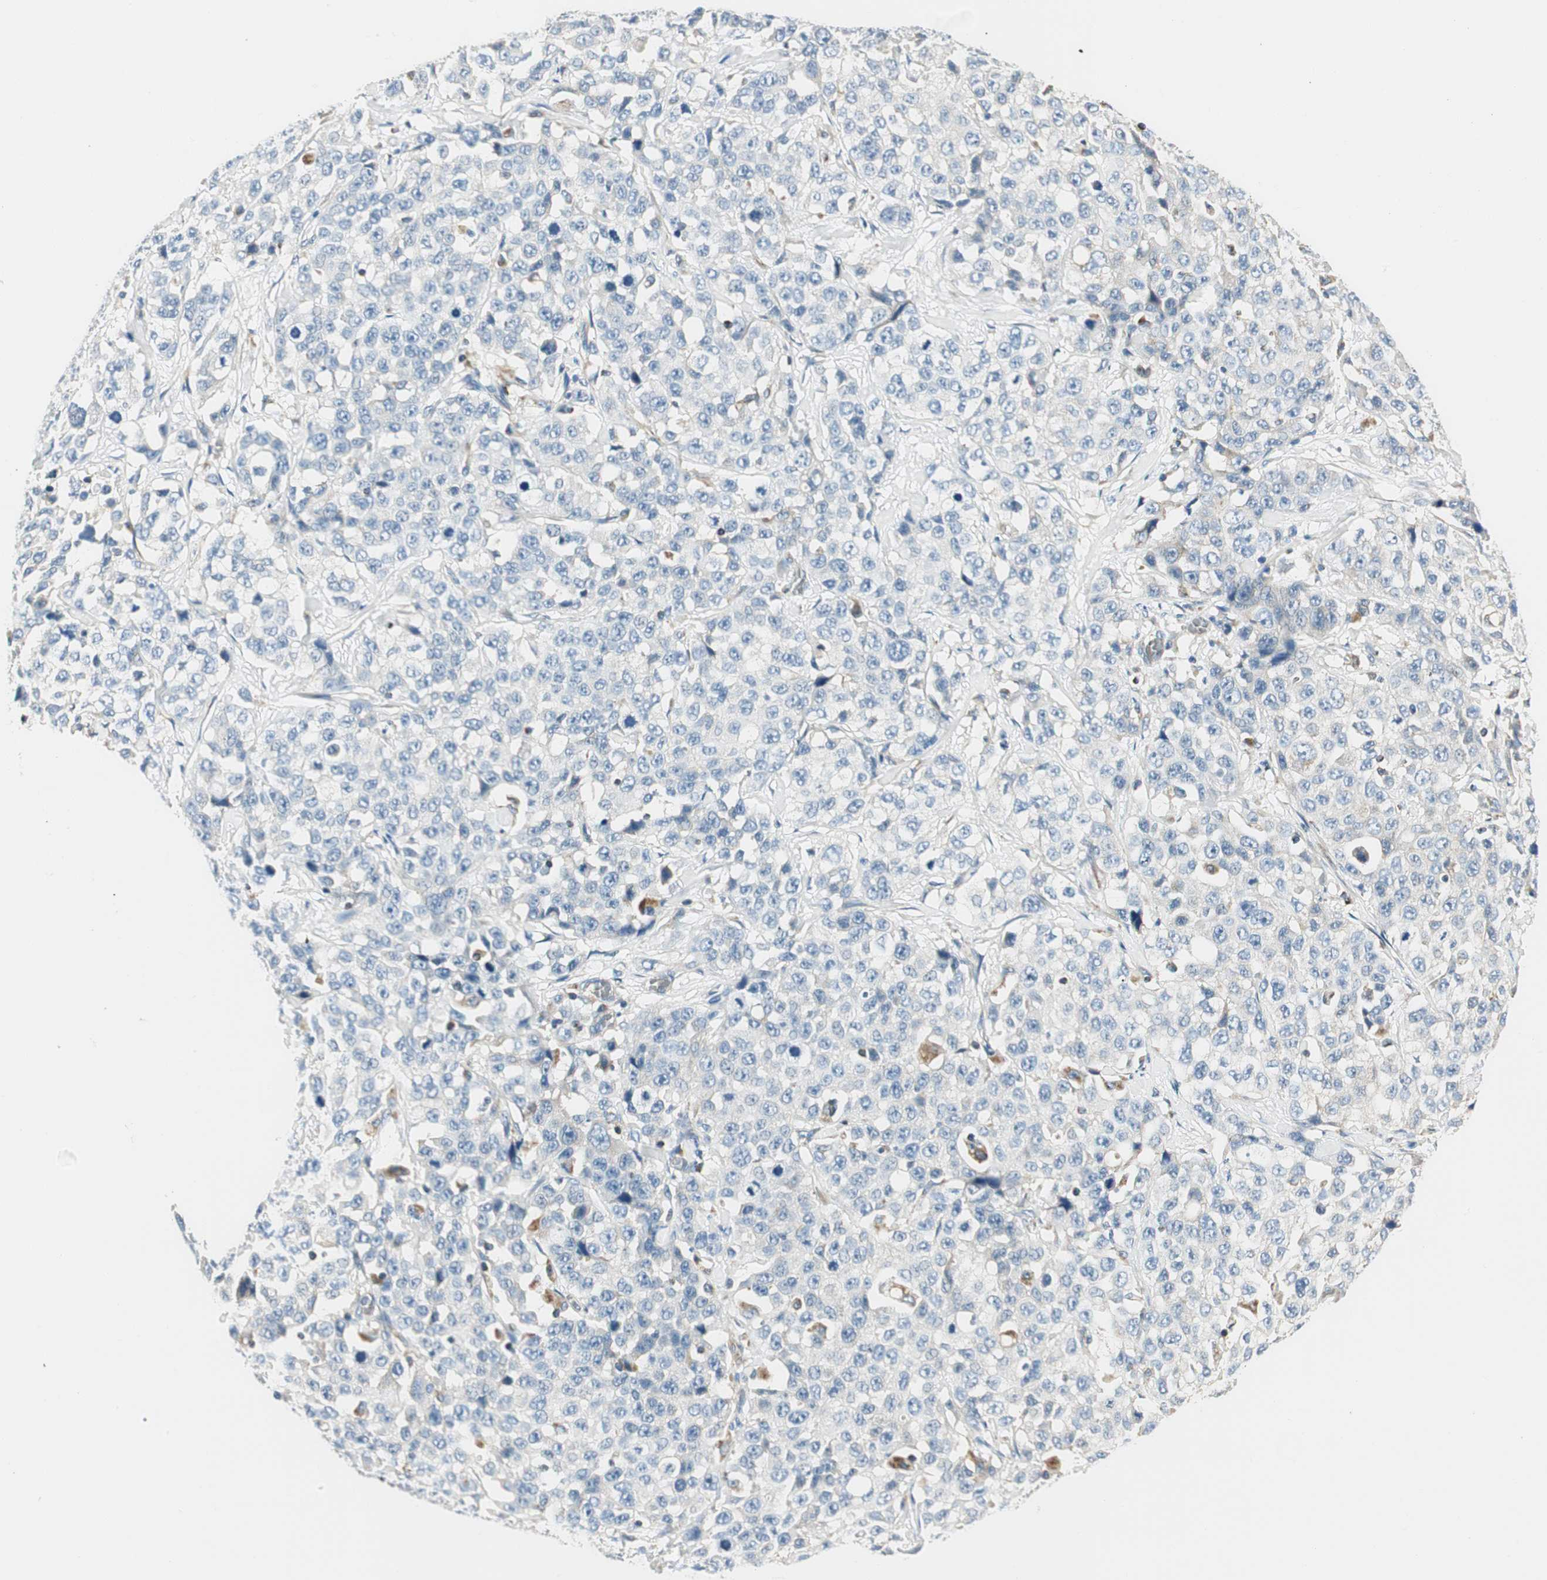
{"staining": {"intensity": "negative", "quantity": "none", "location": "none"}, "tissue": "stomach cancer", "cell_type": "Tumor cells", "image_type": "cancer", "snomed": [{"axis": "morphology", "description": "Normal tissue, NOS"}, {"axis": "morphology", "description": "Adenocarcinoma, NOS"}, {"axis": "topography", "description": "Stomach"}], "caption": "Tumor cells show no significant protein positivity in stomach cancer.", "gene": "RORB", "patient": {"sex": "male", "age": 48}}